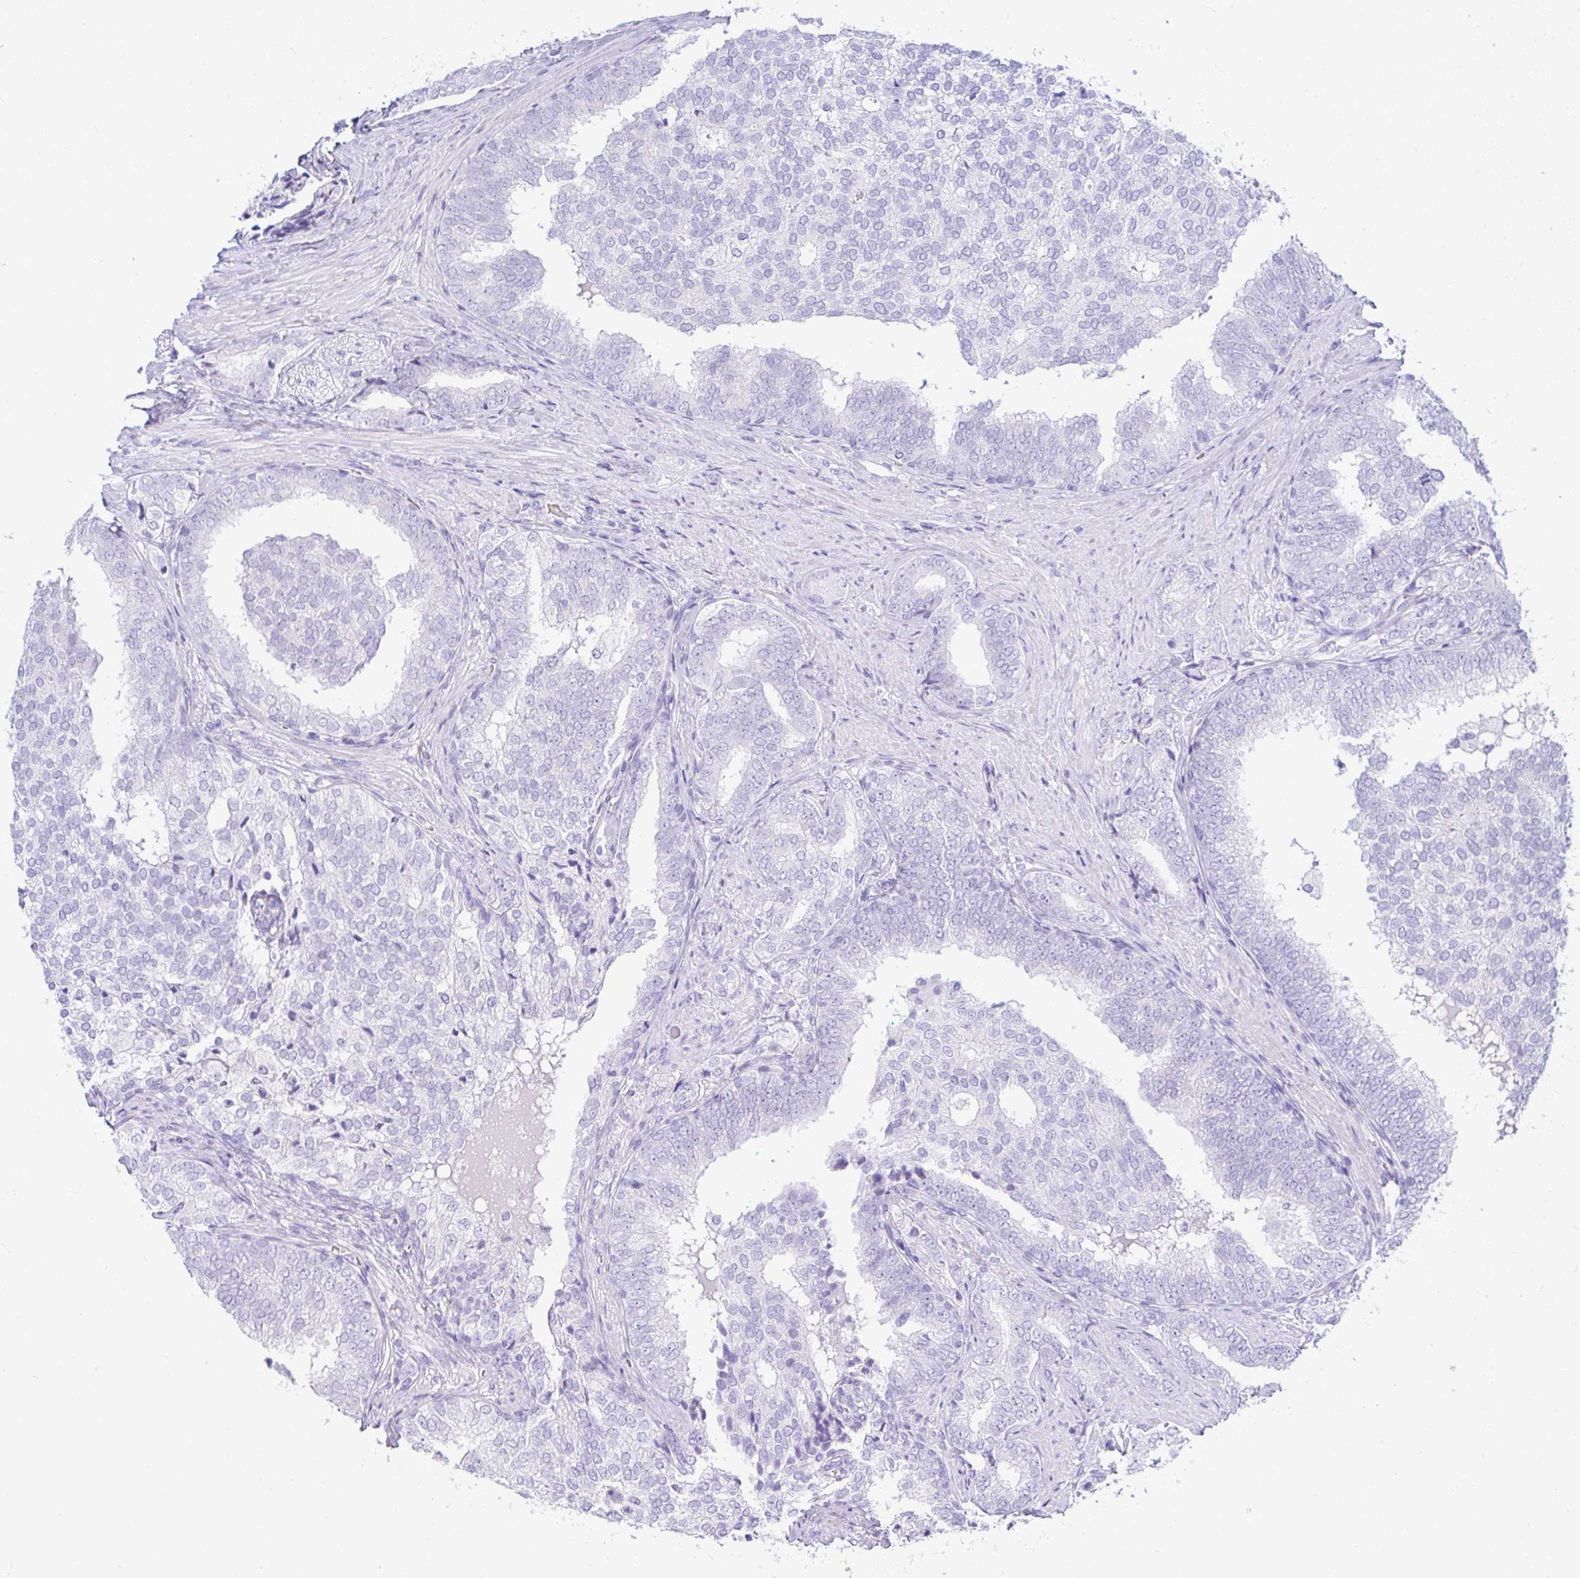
{"staining": {"intensity": "negative", "quantity": "none", "location": "none"}, "tissue": "prostate cancer", "cell_type": "Tumor cells", "image_type": "cancer", "snomed": [{"axis": "morphology", "description": "Adenocarcinoma, High grade"}, {"axis": "topography", "description": "Prostate"}], "caption": "Tumor cells show no significant protein positivity in prostate adenocarcinoma (high-grade).", "gene": "SEL1L2", "patient": {"sex": "male", "age": 72}}